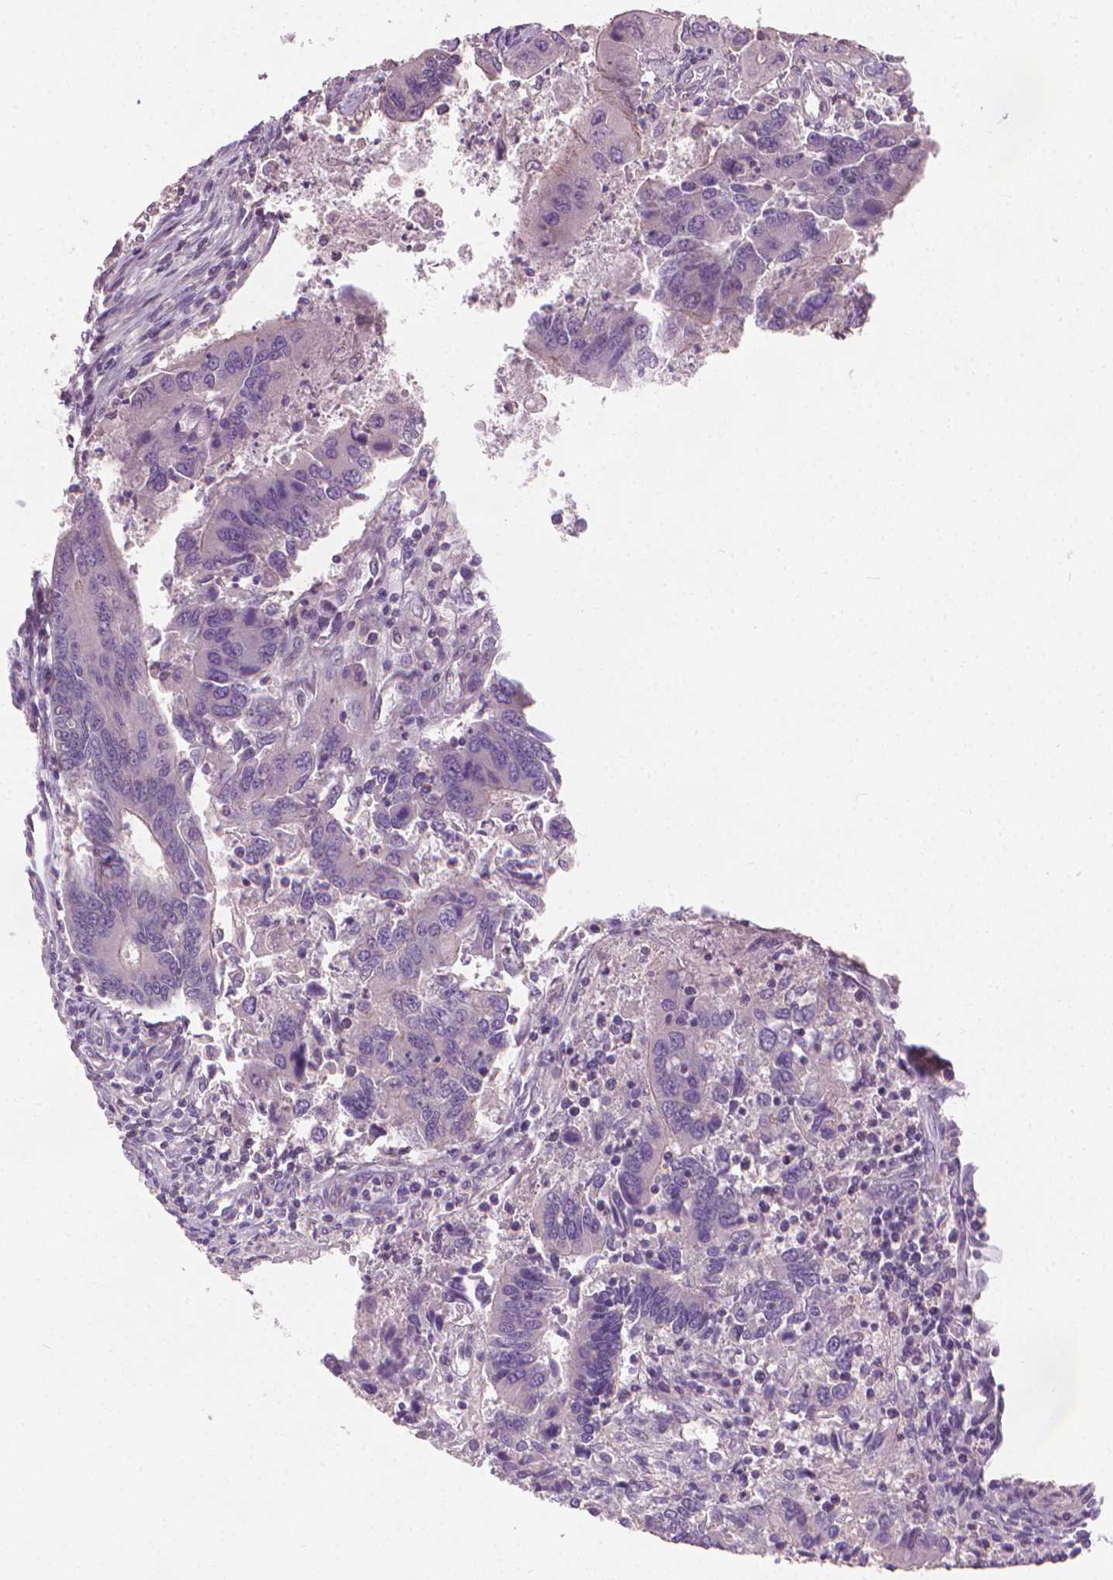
{"staining": {"intensity": "negative", "quantity": "none", "location": "none"}, "tissue": "colorectal cancer", "cell_type": "Tumor cells", "image_type": "cancer", "snomed": [{"axis": "morphology", "description": "Adenocarcinoma, NOS"}, {"axis": "topography", "description": "Colon"}], "caption": "This image is of colorectal adenocarcinoma stained with immunohistochemistry to label a protein in brown with the nuclei are counter-stained blue. There is no expression in tumor cells. The staining was performed using DAB (3,3'-diaminobenzidine) to visualize the protein expression in brown, while the nuclei were stained in blue with hematoxylin (Magnification: 20x).", "gene": "SAXO2", "patient": {"sex": "female", "age": 67}}